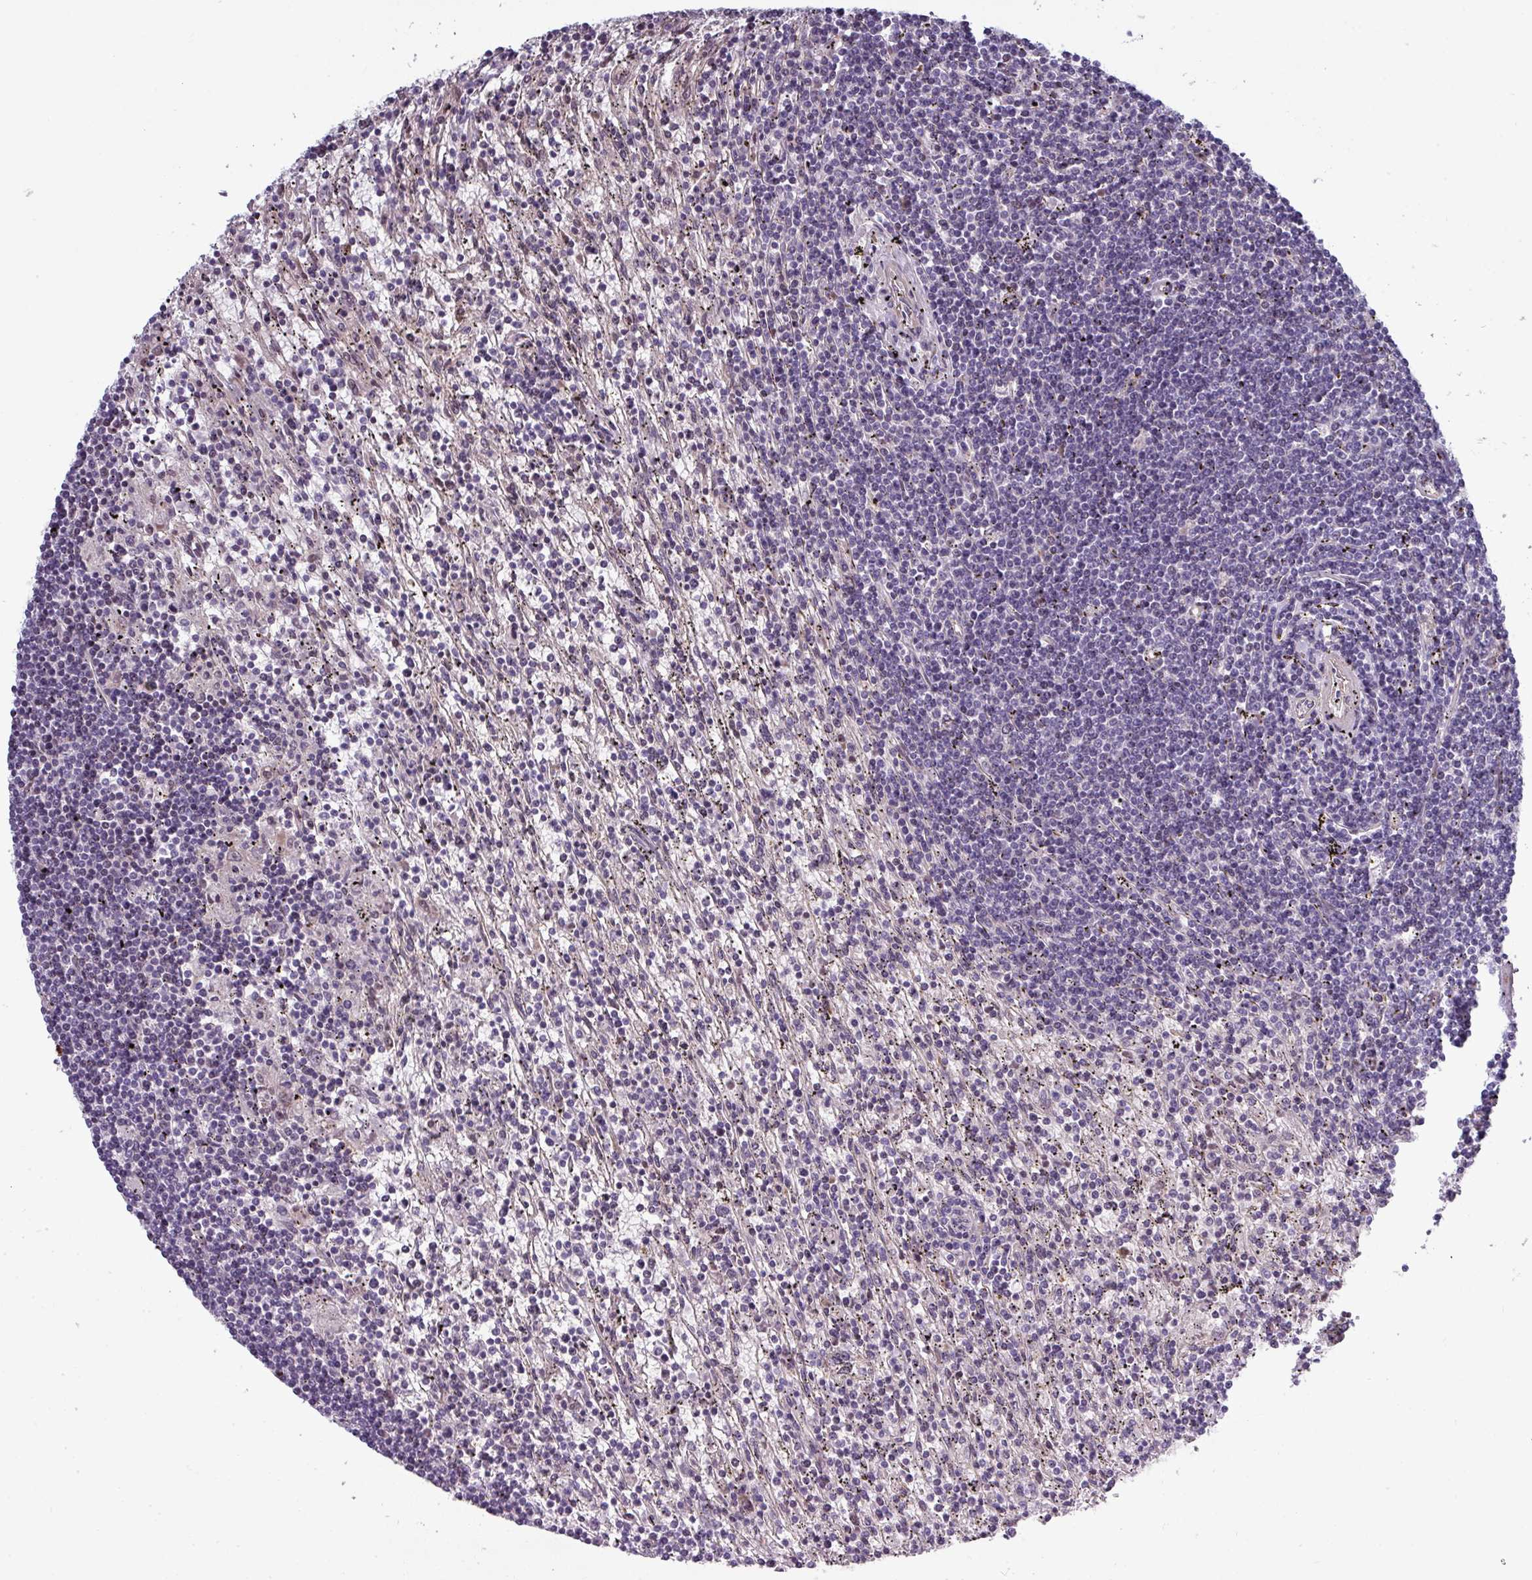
{"staining": {"intensity": "negative", "quantity": "none", "location": "none"}, "tissue": "lymphoma", "cell_type": "Tumor cells", "image_type": "cancer", "snomed": [{"axis": "morphology", "description": "Malignant lymphoma, non-Hodgkin's type, Low grade"}, {"axis": "topography", "description": "Spleen"}], "caption": "Protein analysis of malignant lymphoma, non-Hodgkin's type (low-grade) shows no significant staining in tumor cells.", "gene": "PRAMEF12", "patient": {"sex": "male", "age": 76}}